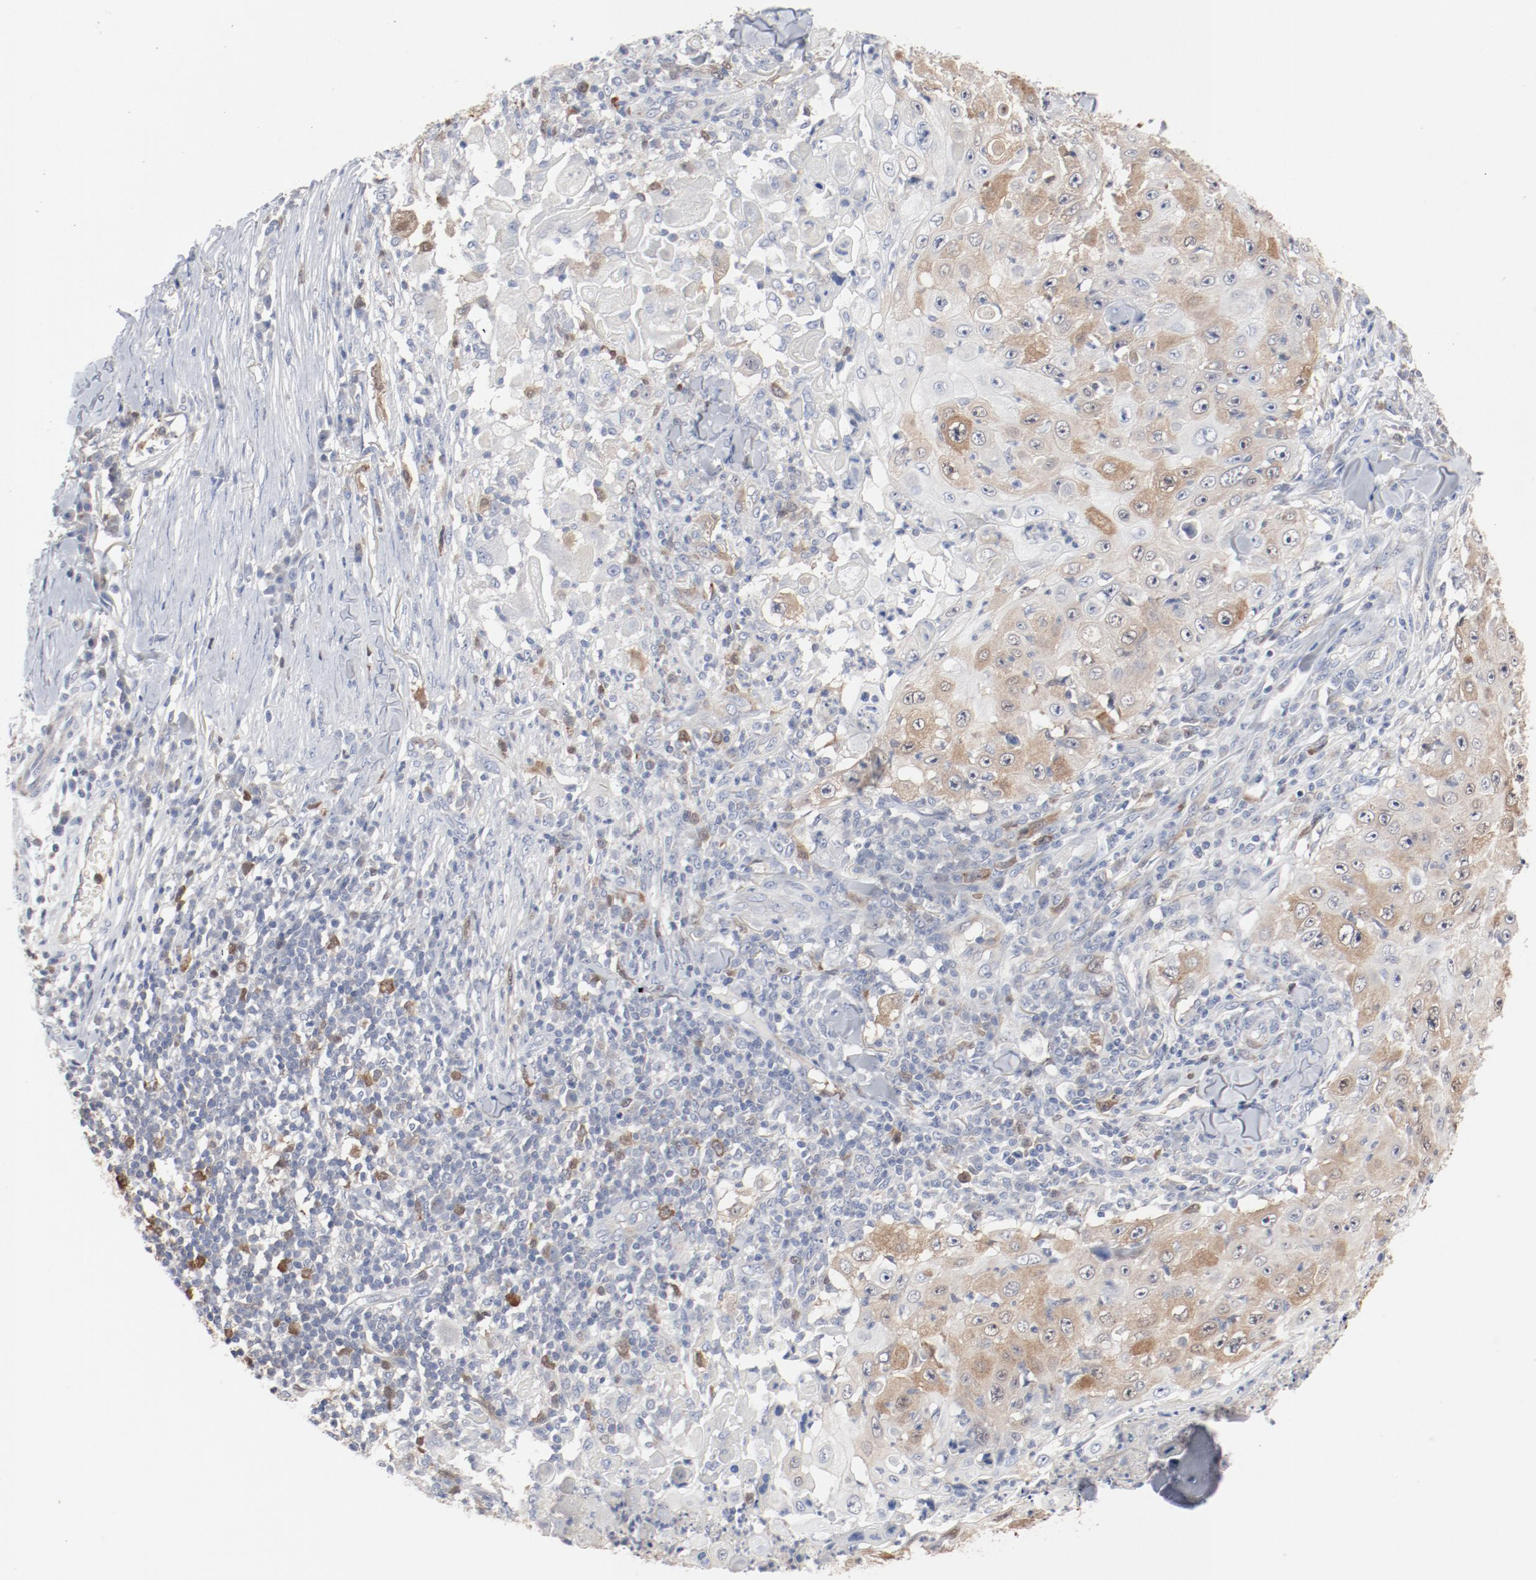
{"staining": {"intensity": "weak", "quantity": "25%-75%", "location": "cytoplasmic/membranous"}, "tissue": "skin cancer", "cell_type": "Tumor cells", "image_type": "cancer", "snomed": [{"axis": "morphology", "description": "Squamous cell carcinoma, NOS"}, {"axis": "topography", "description": "Skin"}], "caption": "An image of skin cancer stained for a protein displays weak cytoplasmic/membranous brown staining in tumor cells.", "gene": "CDK1", "patient": {"sex": "male", "age": 86}}